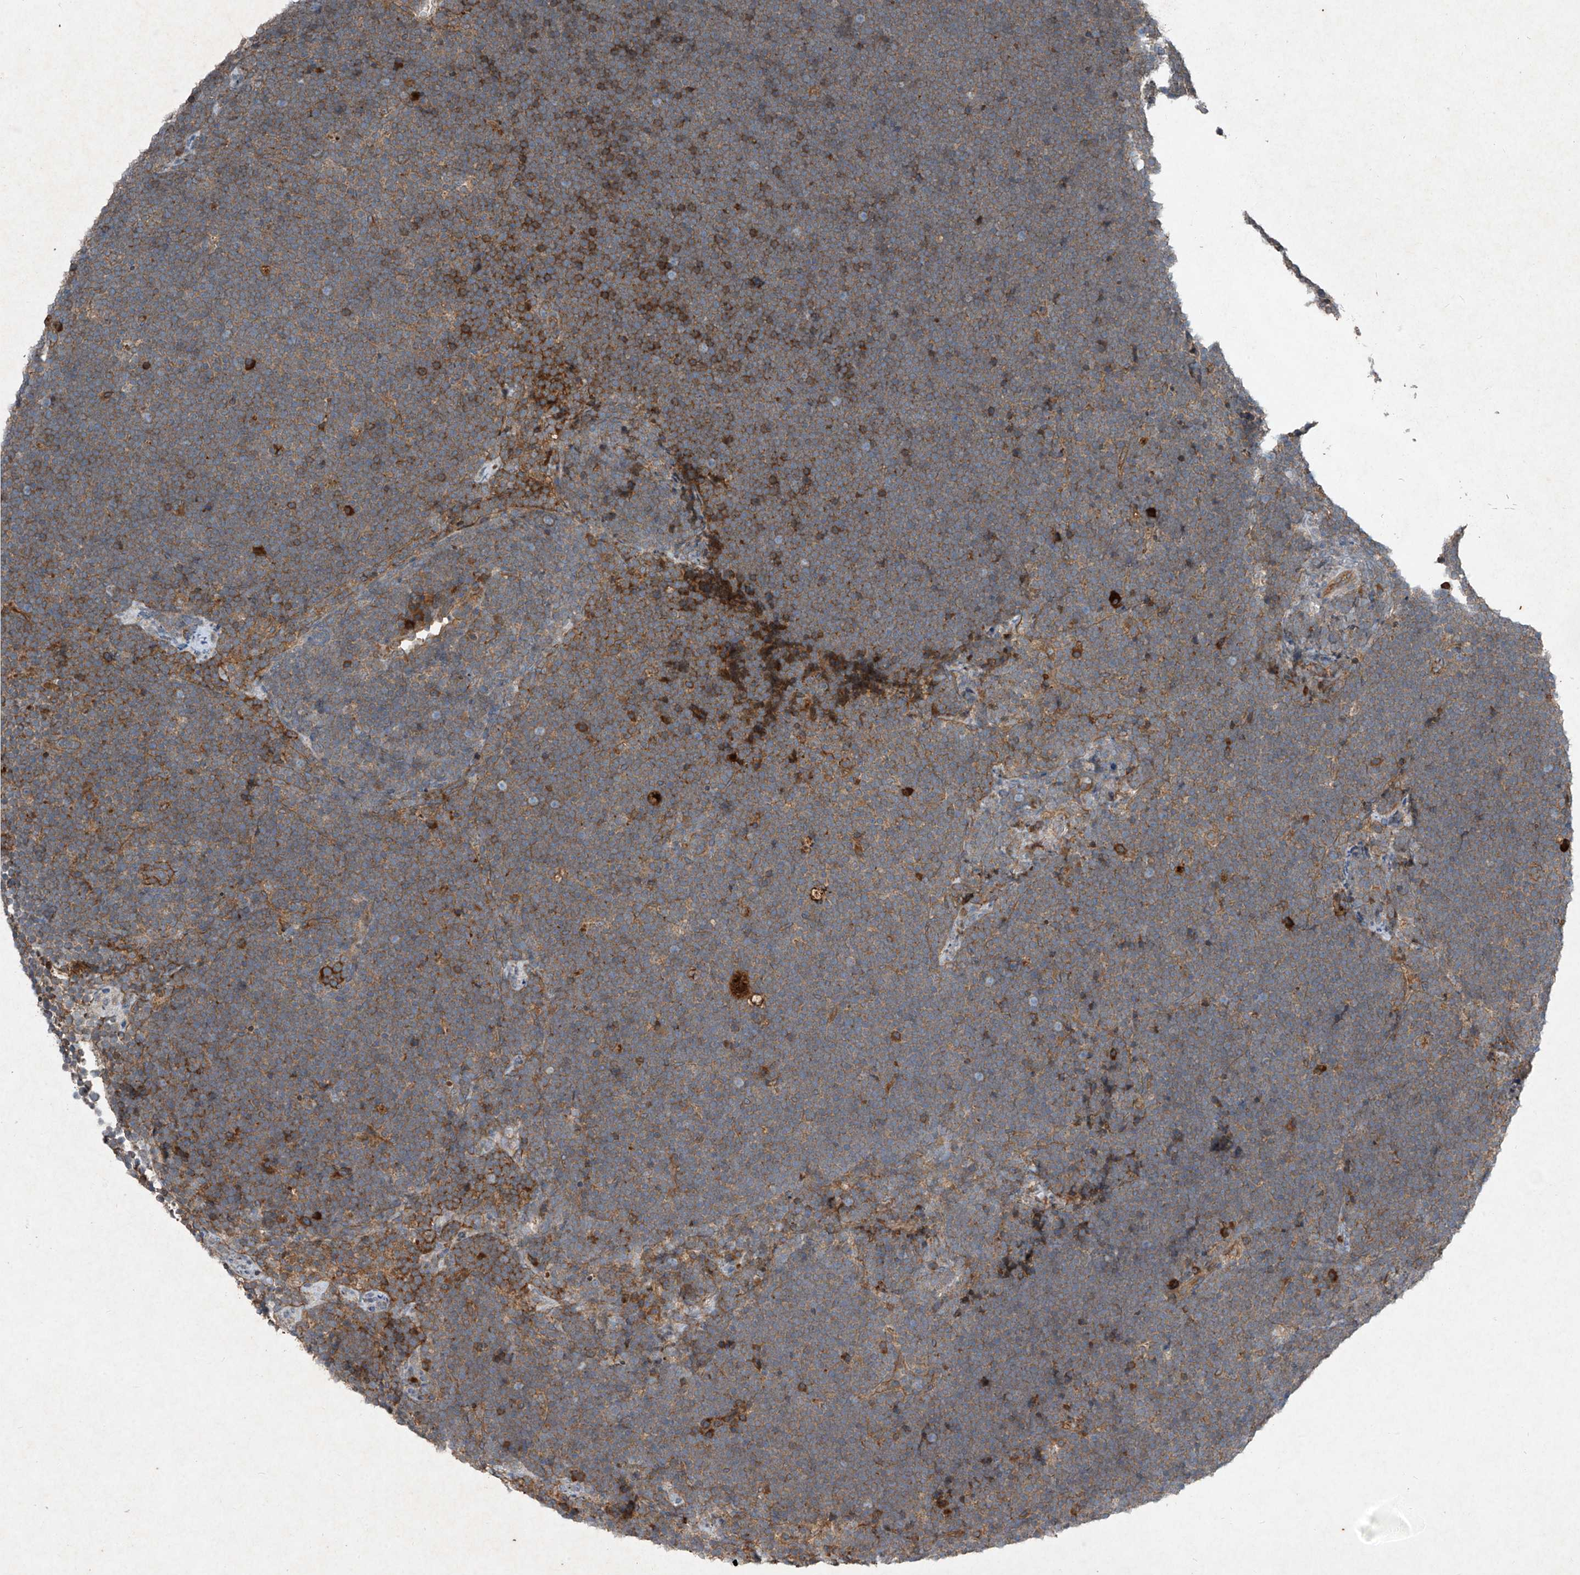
{"staining": {"intensity": "moderate", "quantity": ">75%", "location": "cytoplasmic/membranous"}, "tissue": "lymphoma", "cell_type": "Tumor cells", "image_type": "cancer", "snomed": [{"axis": "morphology", "description": "Malignant lymphoma, non-Hodgkin's type, High grade"}, {"axis": "topography", "description": "Lymph node"}], "caption": "Immunohistochemical staining of lymphoma exhibits medium levels of moderate cytoplasmic/membranous positivity in about >75% of tumor cells.", "gene": "FOXRED2", "patient": {"sex": "male", "age": 13}}